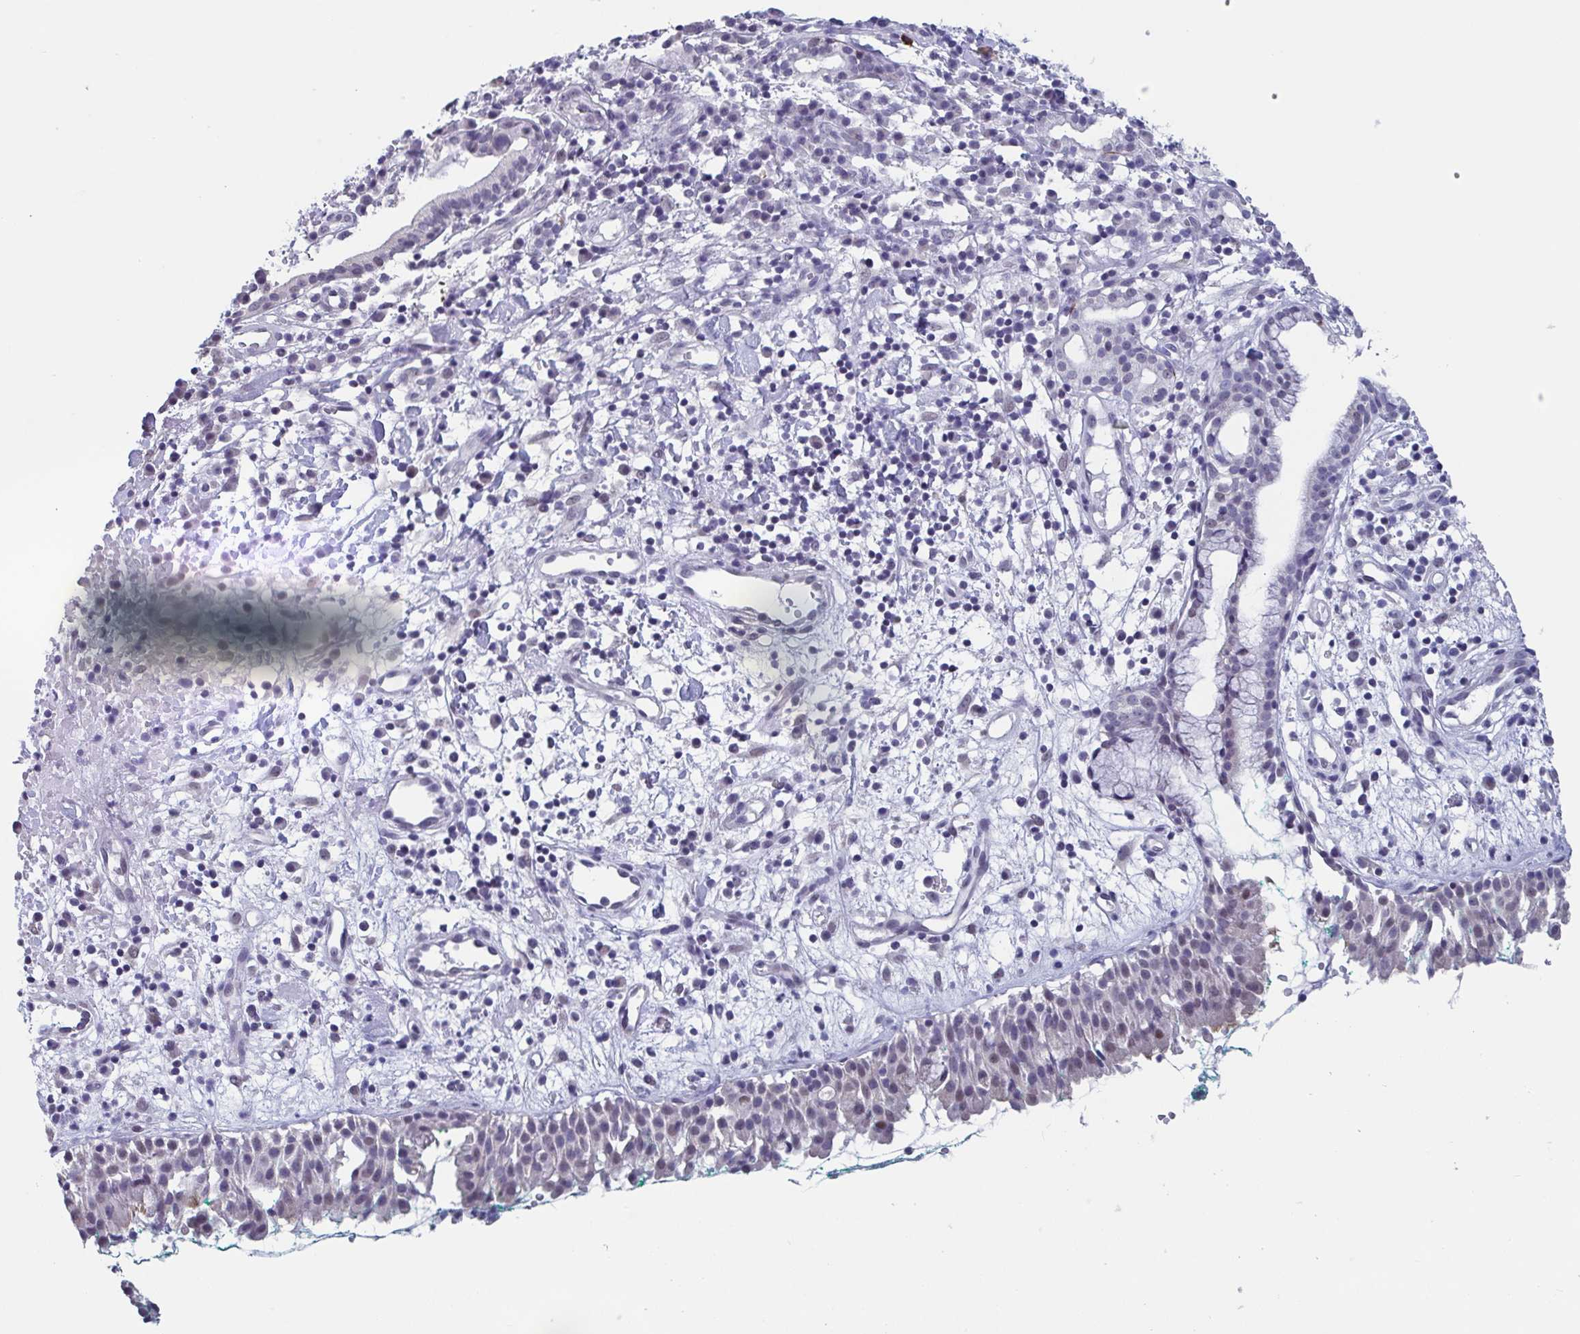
{"staining": {"intensity": "moderate", "quantity": "<25%", "location": "nuclear"}, "tissue": "nasopharynx", "cell_type": "Respiratory epithelial cells", "image_type": "normal", "snomed": [{"axis": "morphology", "description": "Normal tissue, NOS"}, {"axis": "morphology", "description": "Basal cell carcinoma"}, {"axis": "topography", "description": "Cartilage tissue"}, {"axis": "topography", "description": "Nasopharynx"}, {"axis": "topography", "description": "Oral tissue"}], "caption": "Nasopharynx stained with immunohistochemistry displays moderate nuclear expression in about <25% of respiratory epithelial cells.", "gene": "TMEM92", "patient": {"sex": "female", "age": 77}}